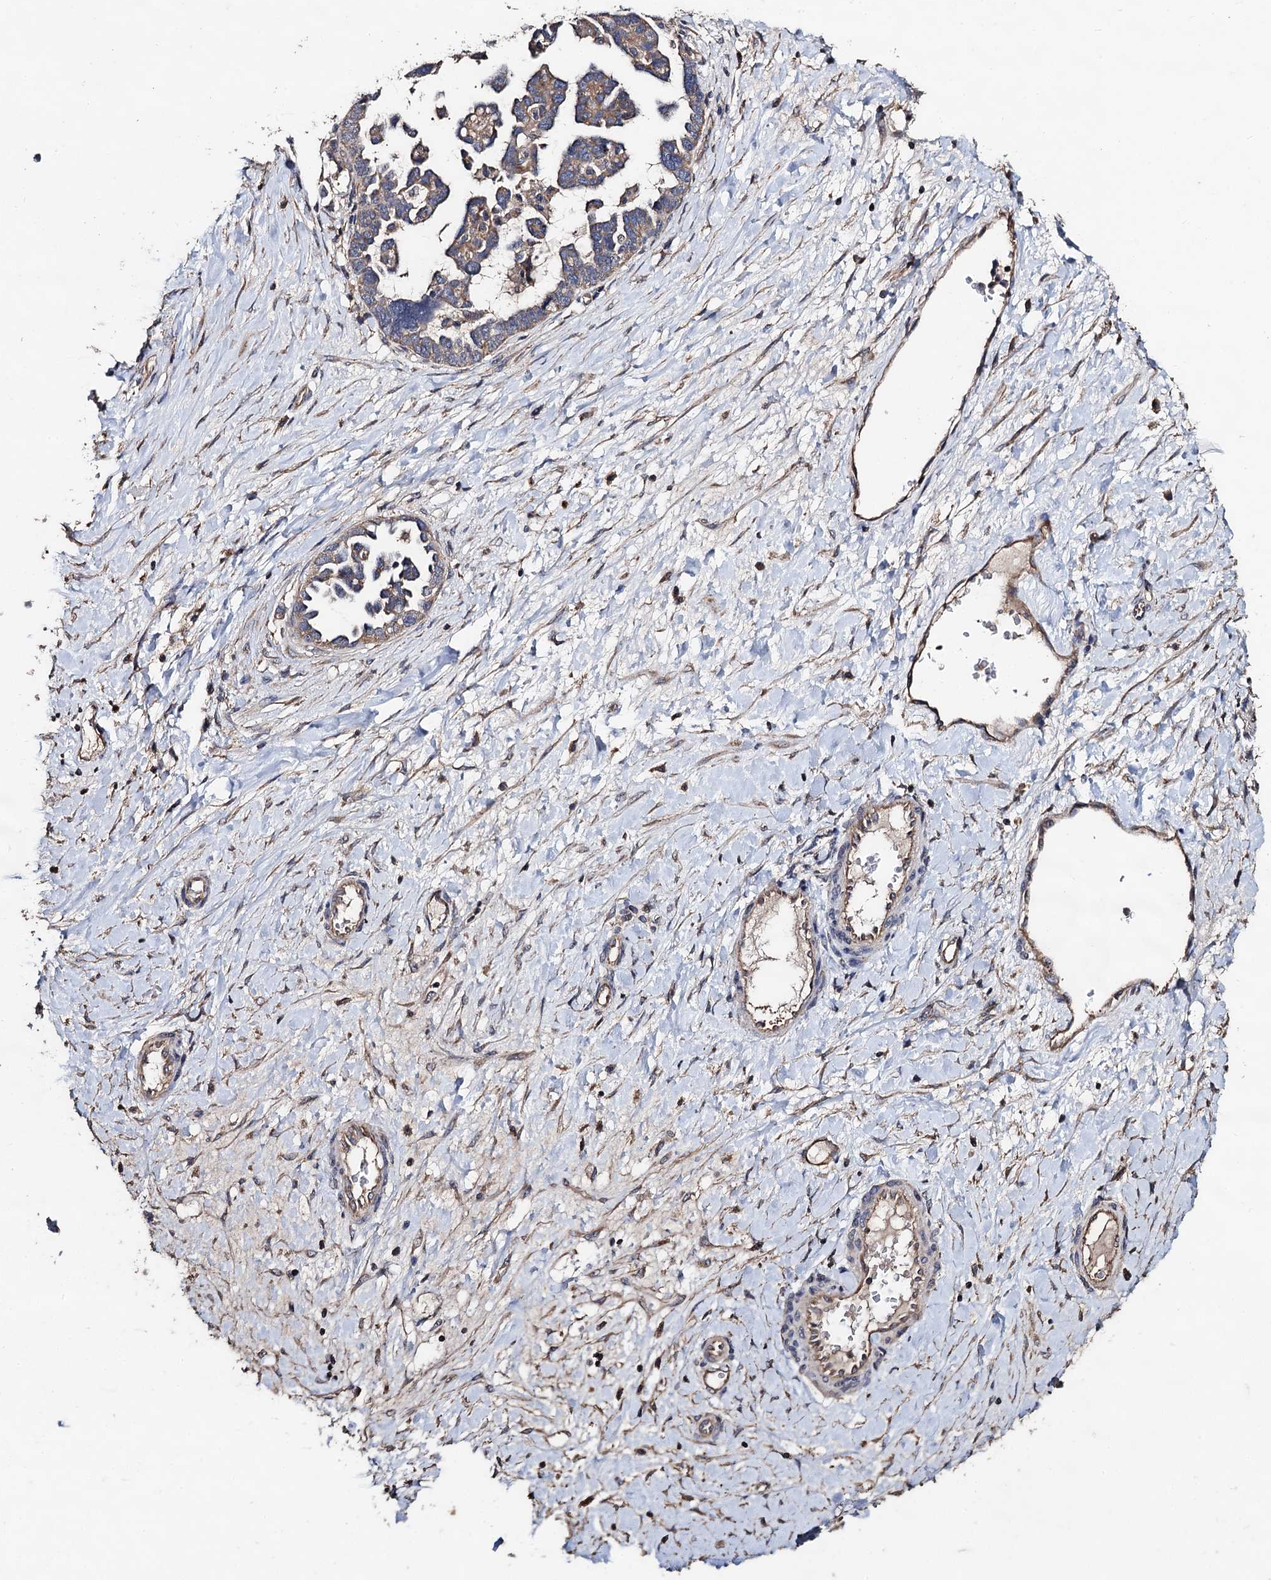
{"staining": {"intensity": "weak", "quantity": ">75%", "location": "cytoplasmic/membranous"}, "tissue": "ovarian cancer", "cell_type": "Tumor cells", "image_type": "cancer", "snomed": [{"axis": "morphology", "description": "Cystadenocarcinoma, serous, NOS"}, {"axis": "topography", "description": "Ovary"}], "caption": "A high-resolution histopathology image shows immunohistochemistry (IHC) staining of ovarian cancer, which displays weak cytoplasmic/membranous positivity in about >75% of tumor cells. (DAB (3,3'-diaminobenzidine) IHC, brown staining for protein, blue staining for nuclei).", "gene": "PPTC7", "patient": {"sex": "female", "age": 54}}